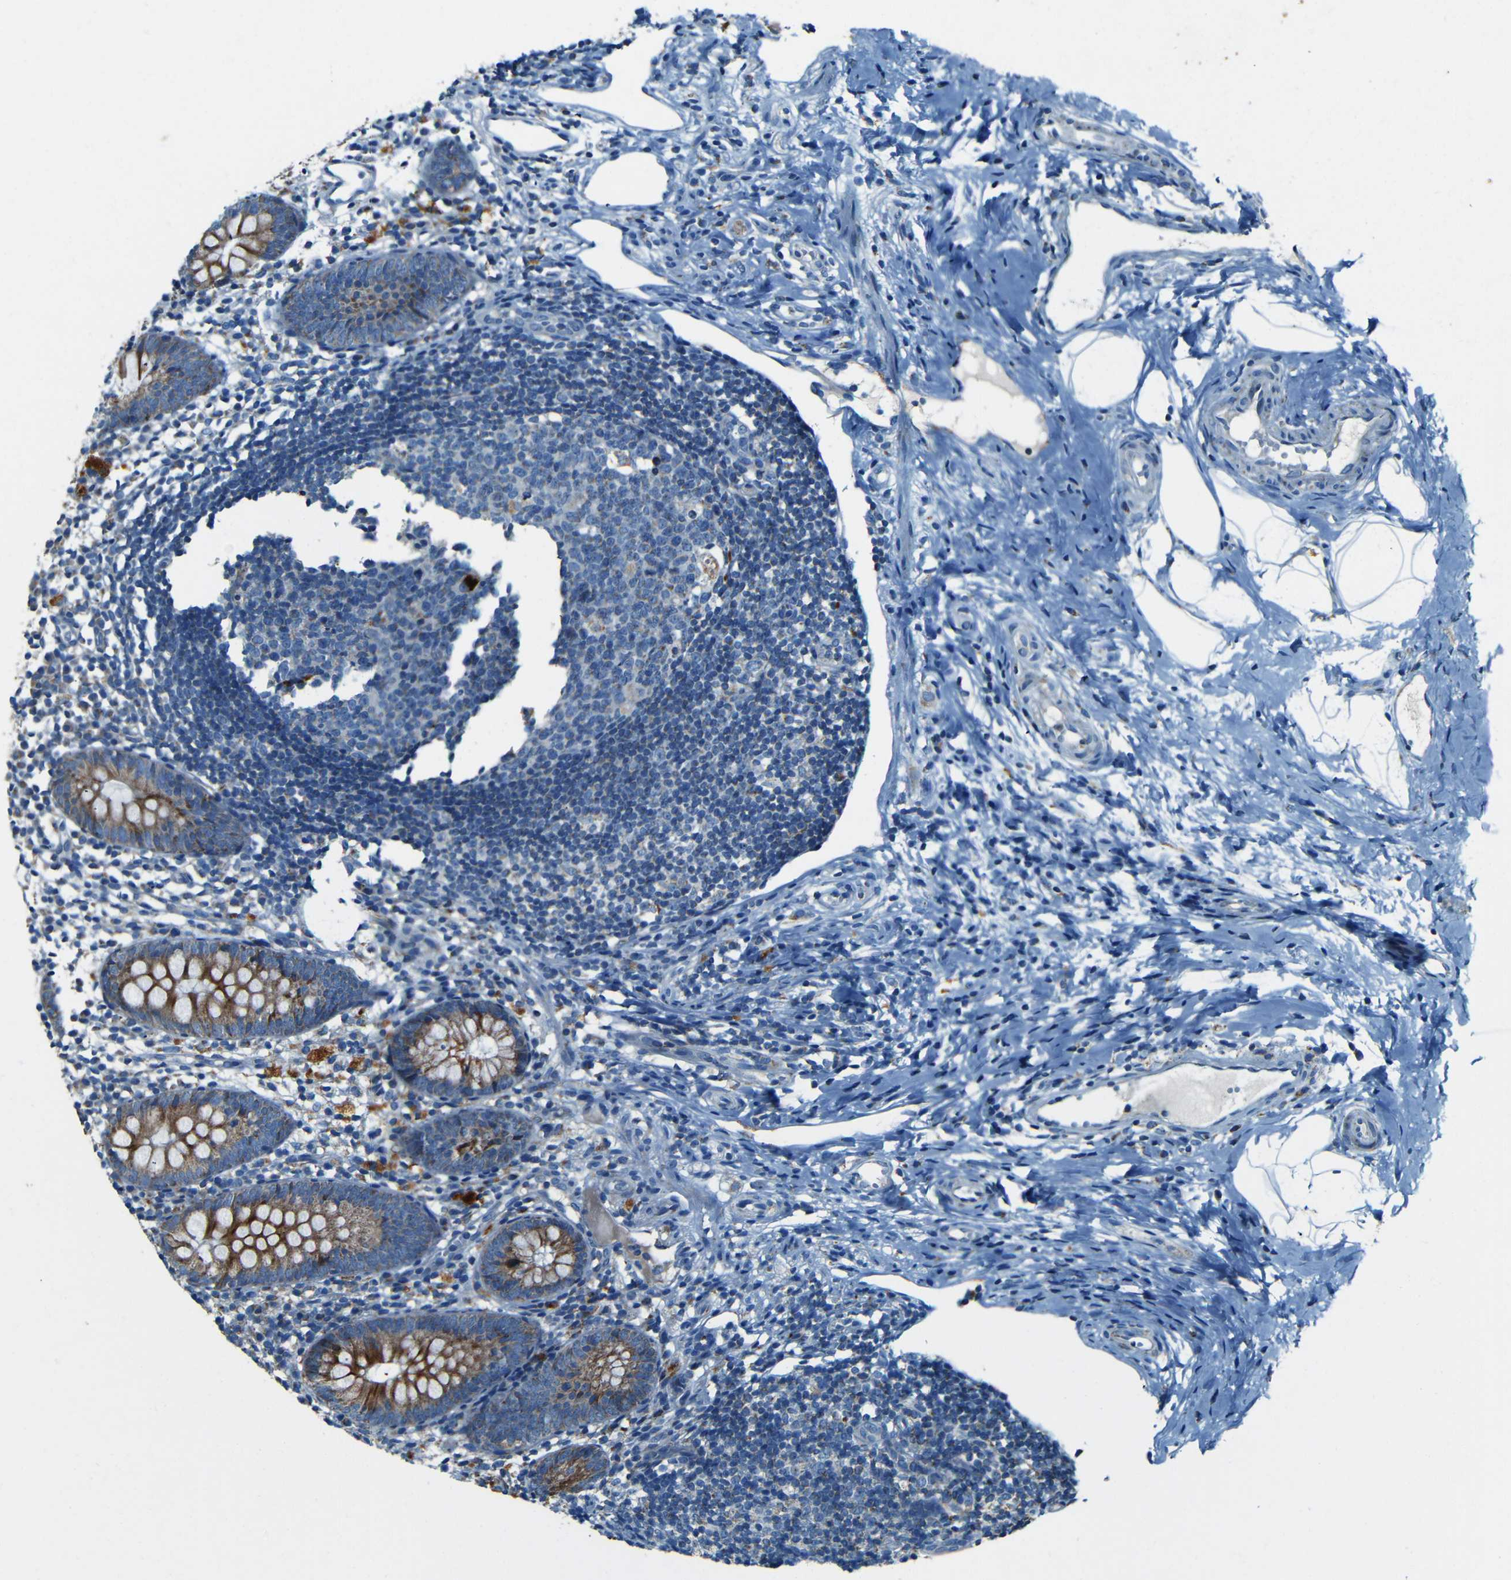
{"staining": {"intensity": "strong", "quantity": ">75%", "location": "cytoplasmic/membranous"}, "tissue": "appendix", "cell_type": "Glandular cells", "image_type": "normal", "snomed": [{"axis": "morphology", "description": "Normal tissue, NOS"}, {"axis": "topography", "description": "Appendix"}], "caption": "A photomicrograph showing strong cytoplasmic/membranous positivity in approximately >75% of glandular cells in unremarkable appendix, as visualized by brown immunohistochemical staining.", "gene": "WSCD2", "patient": {"sex": "female", "age": 20}}